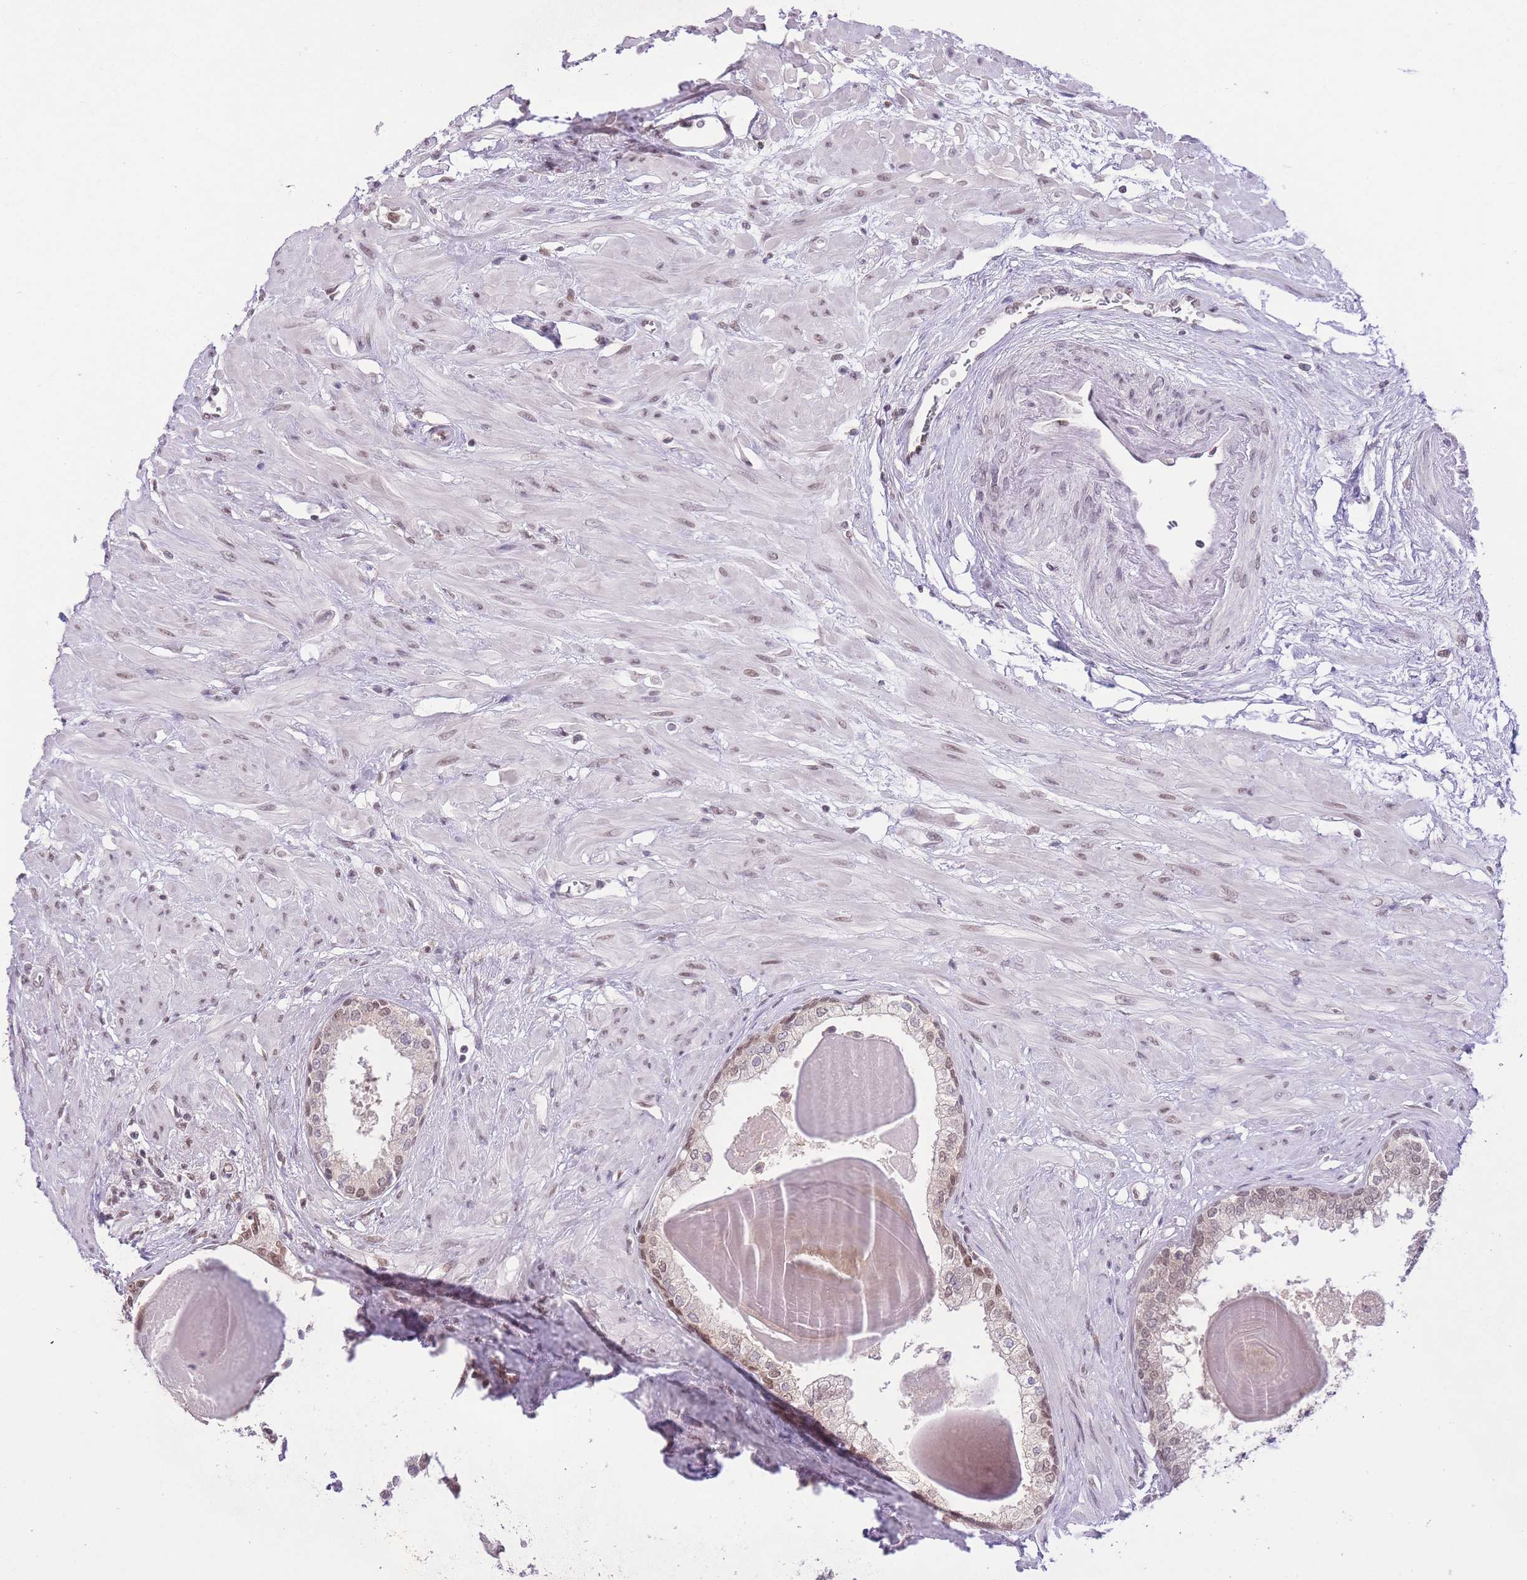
{"staining": {"intensity": "moderate", "quantity": "25%-75%", "location": "nuclear"}, "tissue": "prostate", "cell_type": "Glandular cells", "image_type": "normal", "snomed": [{"axis": "morphology", "description": "Normal tissue, NOS"}, {"axis": "topography", "description": "Prostate"}], "caption": "Protein staining reveals moderate nuclear staining in approximately 25%-75% of glandular cells in unremarkable prostate. The staining is performed using DAB (3,3'-diaminobenzidine) brown chromogen to label protein expression. The nuclei are counter-stained blue using hematoxylin.", "gene": "TMED3", "patient": {"sex": "male", "age": 57}}